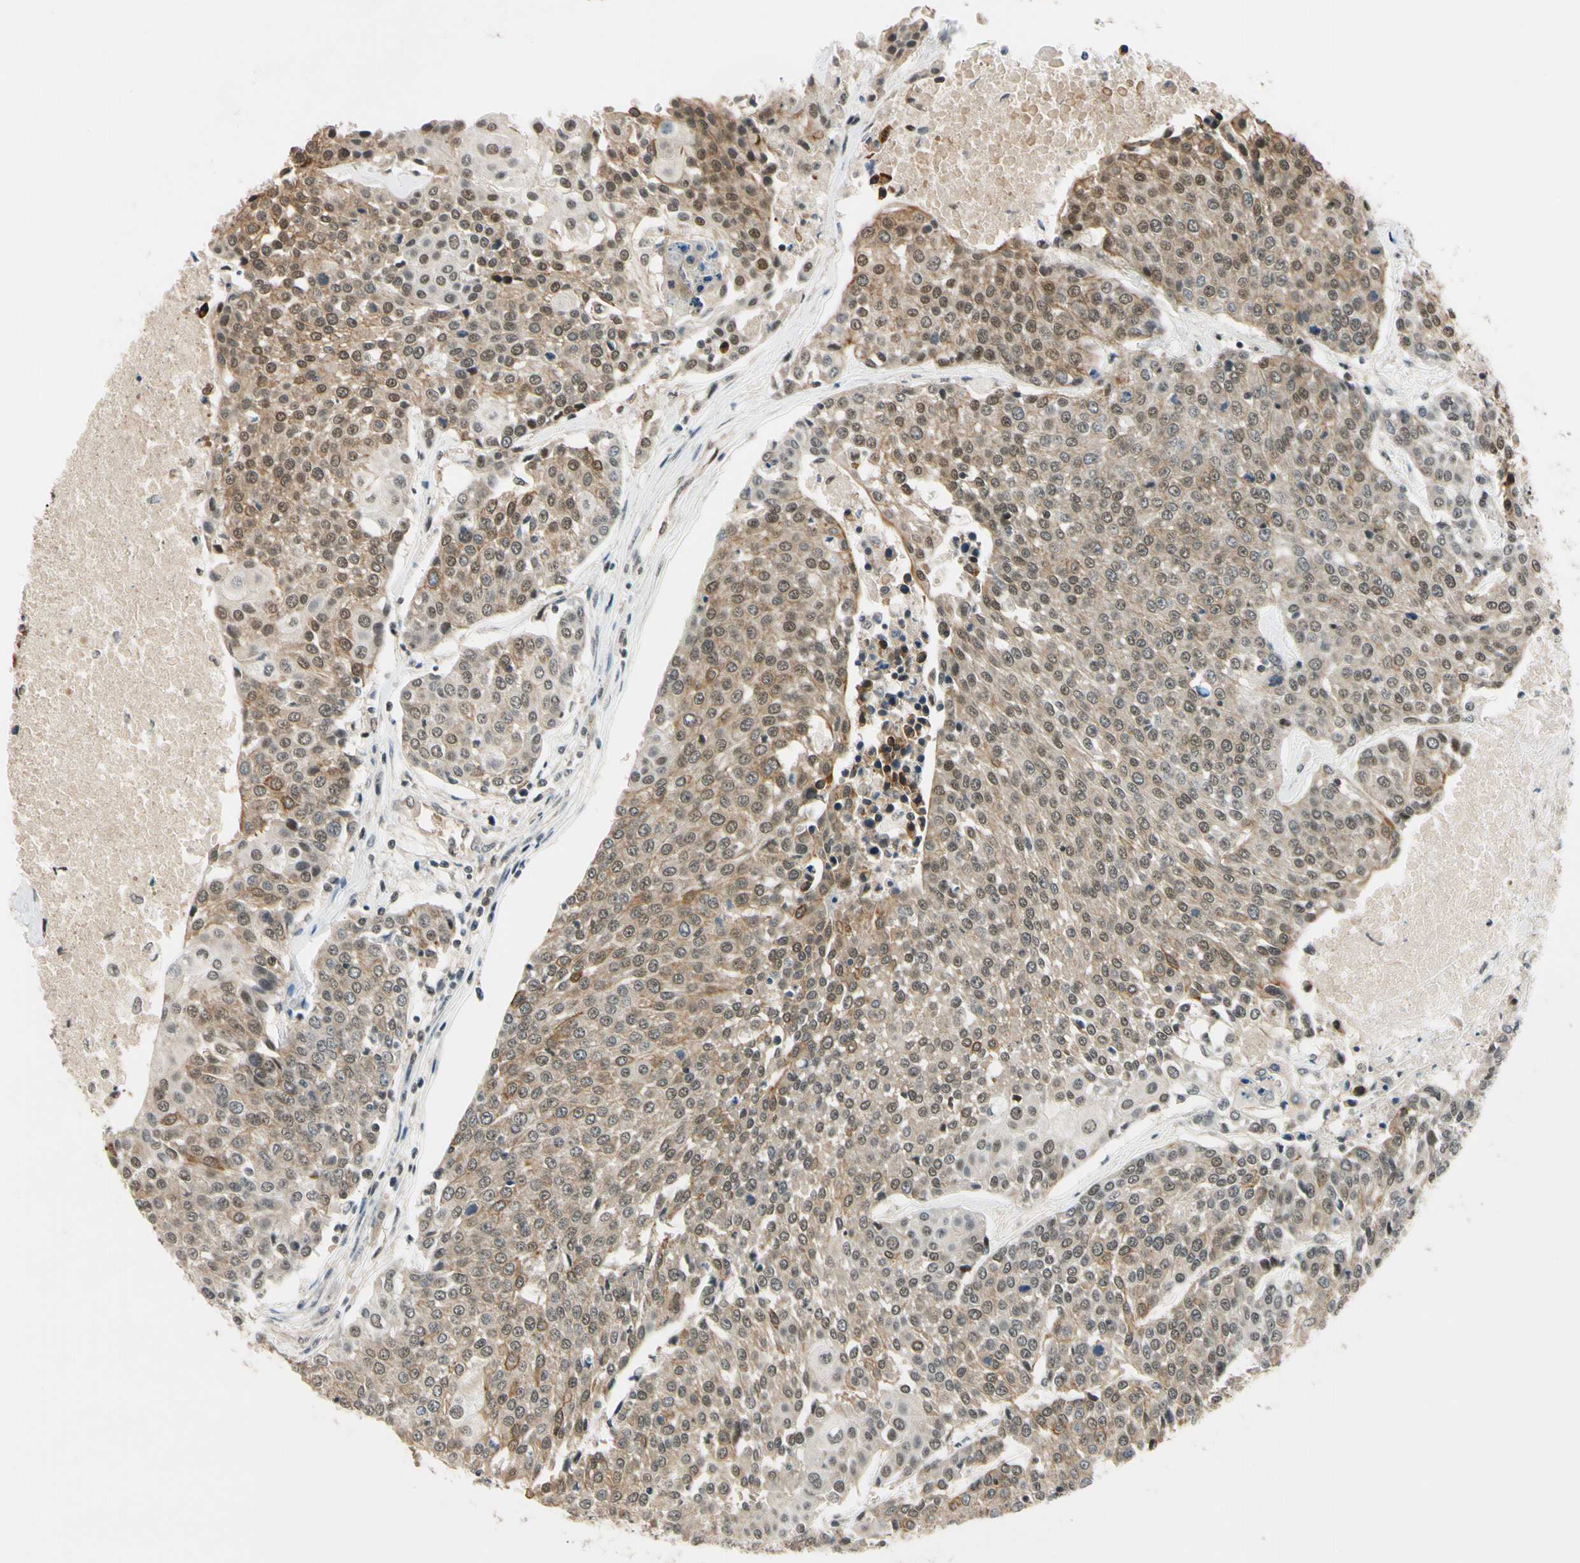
{"staining": {"intensity": "moderate", "quantity": ">75%", "location": "cytoplasmic/membranous,nuclear"}, "tissue": "urothelial cancer", "cell_type": "Tumor cells", "image_type": "cancer", "snomed": [{"axis": "morphology", "description": "Urothelial carcinoma, High grade"}, {"axis": "topography", "description": "Urinary bladder"}], "caption": "High-magnification brightfield microscopy of urothelial cancer stained with DAB (brown) and counterstained with hematoxylin (blue). tumor cells exhibit moderate cytoplasmic/membranous and nuclear expression is seen in about>75% of cells.", "gene": "TAF12", "patient": {"sex": "female", "age": 85}}